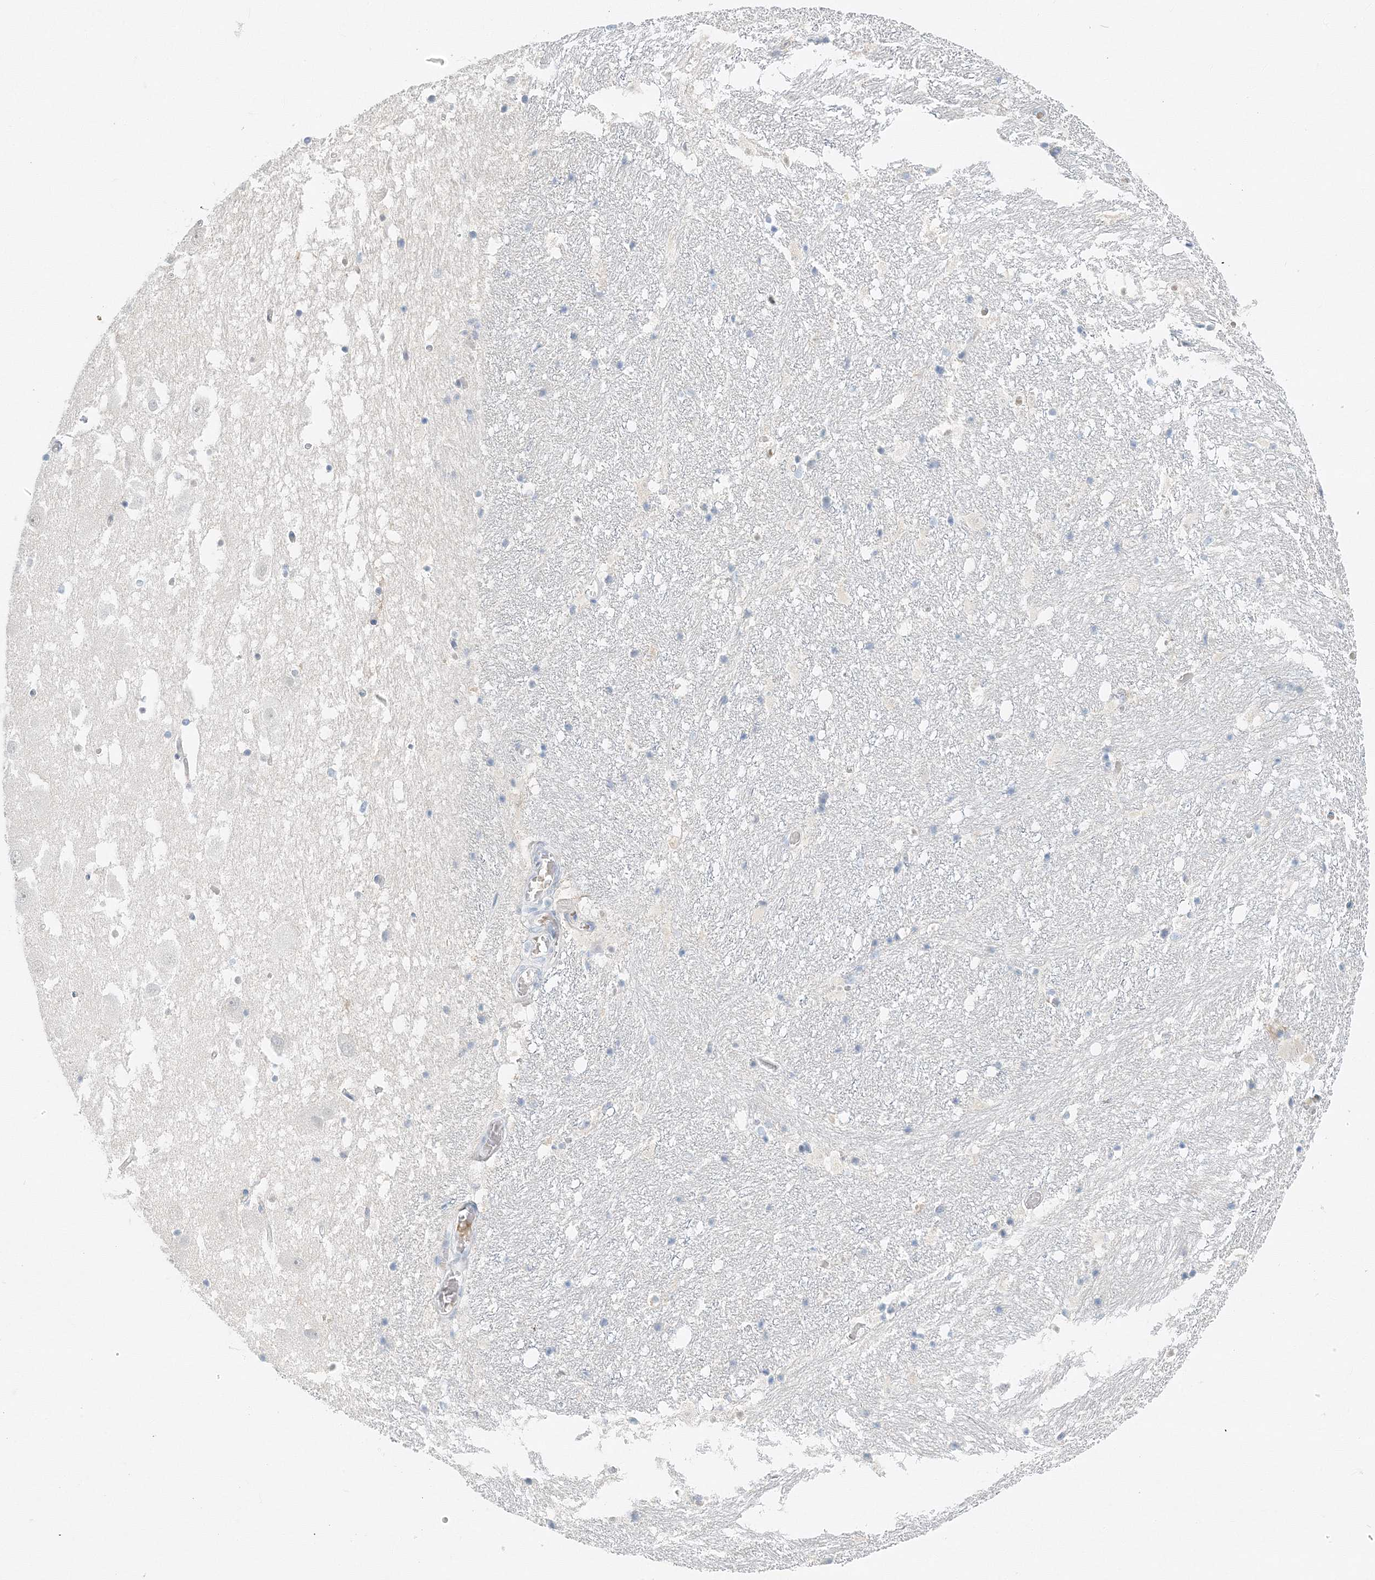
{"staining": {"intensity": "negative", "quantity": "none", "location": "none"}, "tissue": "hippocampus", "cell_type": "Glial cells", "image_type": "normal", "snomed": [{"axis": "morphology", "description": "Normal tissue, NOS"}, {"axis": "topography", "description": "Hippocampus"}], "caption": "Human hippocampus stained for a protein using immunohistochemistry (IHC) exhibits no expression in glial cells.", "gene": "VILL", "patient": {"sex": "female", "age": 52}}